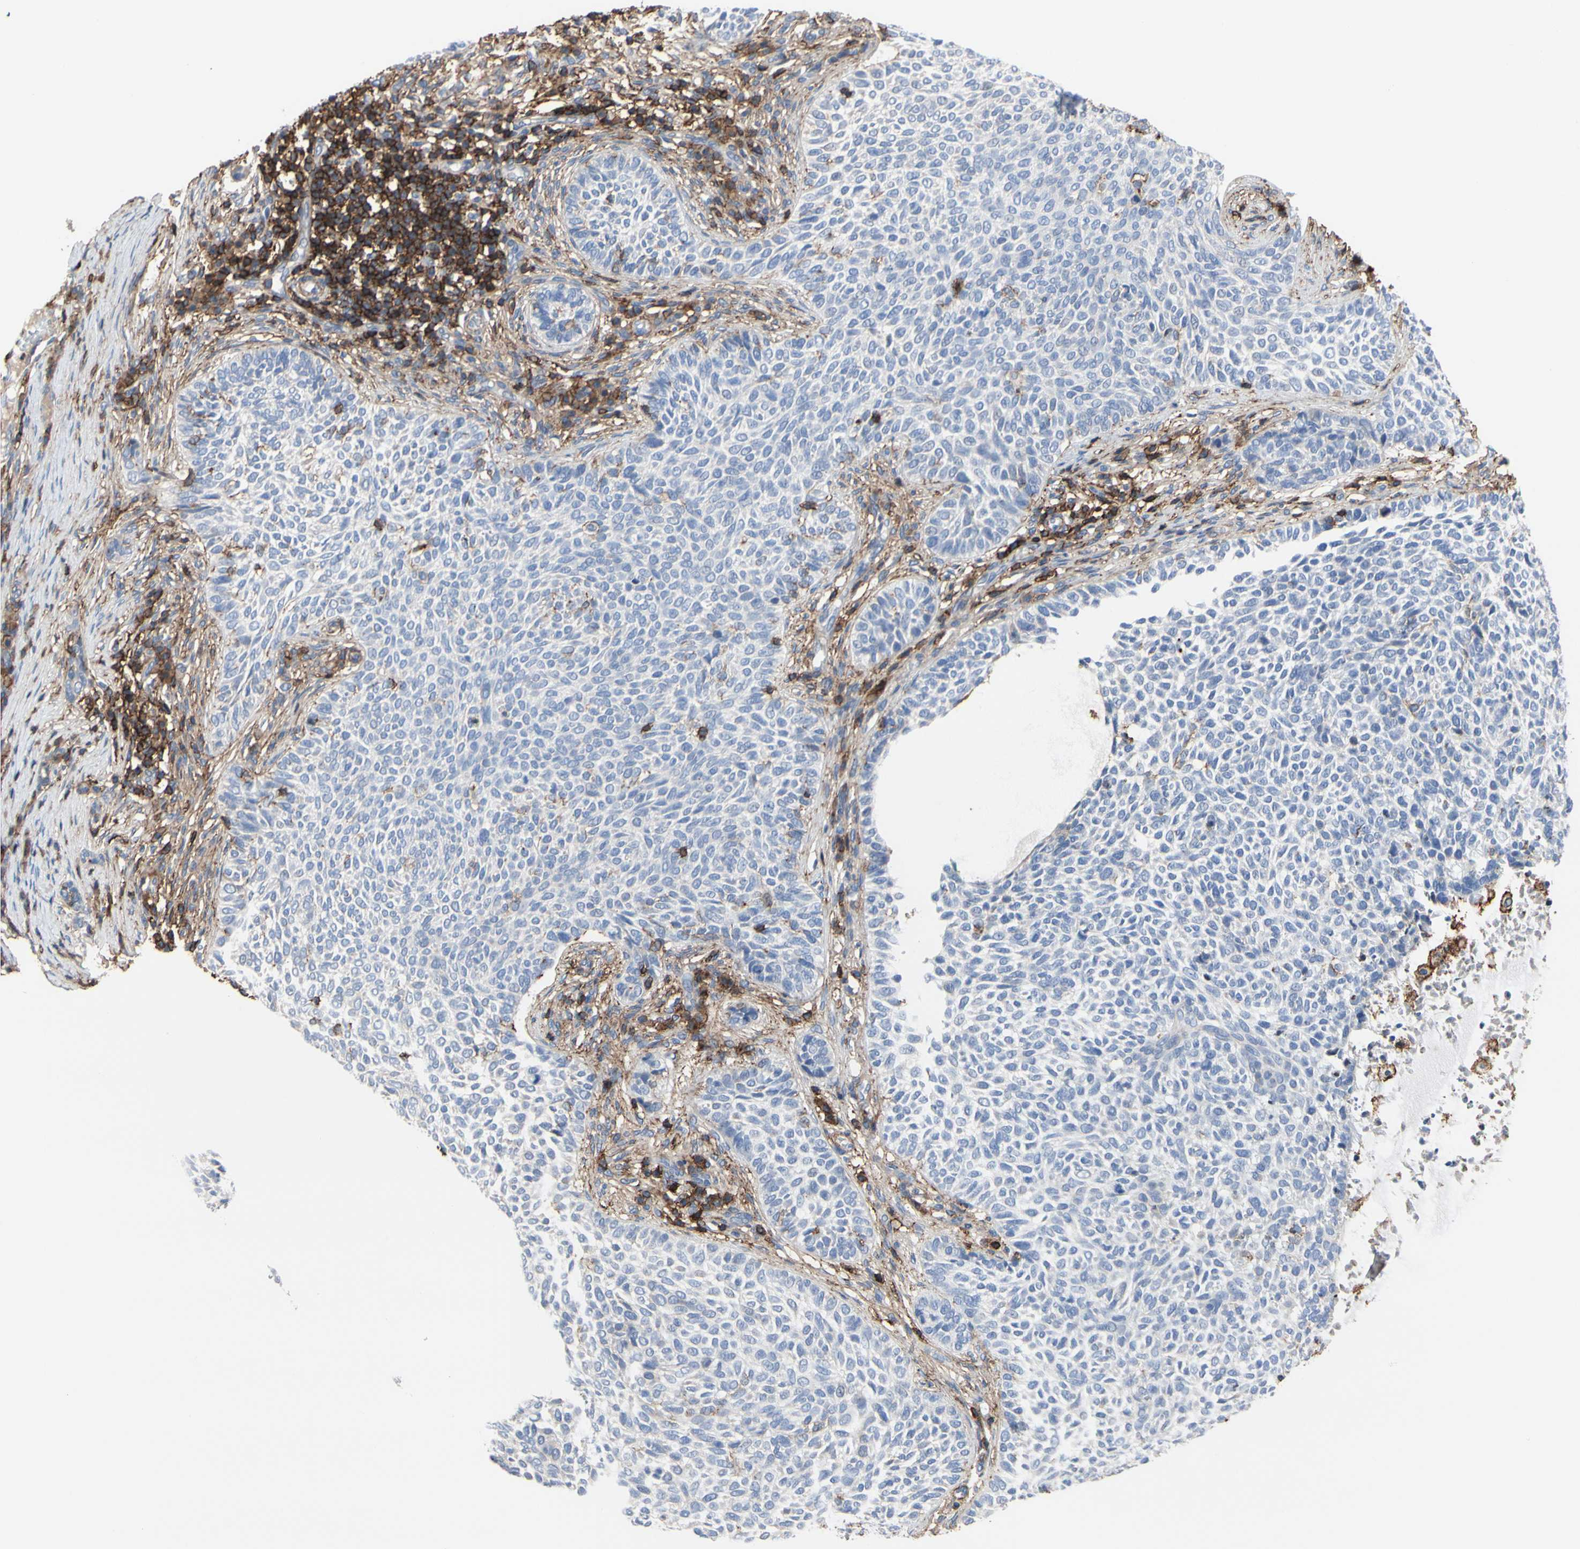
{"staining": {"intensity": "negative", "quantity": "none", "location": "none"}, "tissue": "skin cancer", "cell_type": "Tumor cells", "image_type": "cancer", "snomed": [{"axis": "morphology", "description": "Basal cell carcinoma"}, {"axis": "topography", "description": "Skin"}], "caption": "Immunohistochemical staining of skin cancer (basal cell carcinoma) displays no significant staining in tumor cells.", "gene": "ANXA6", "patient": {"sex": "male", "age": 87}}